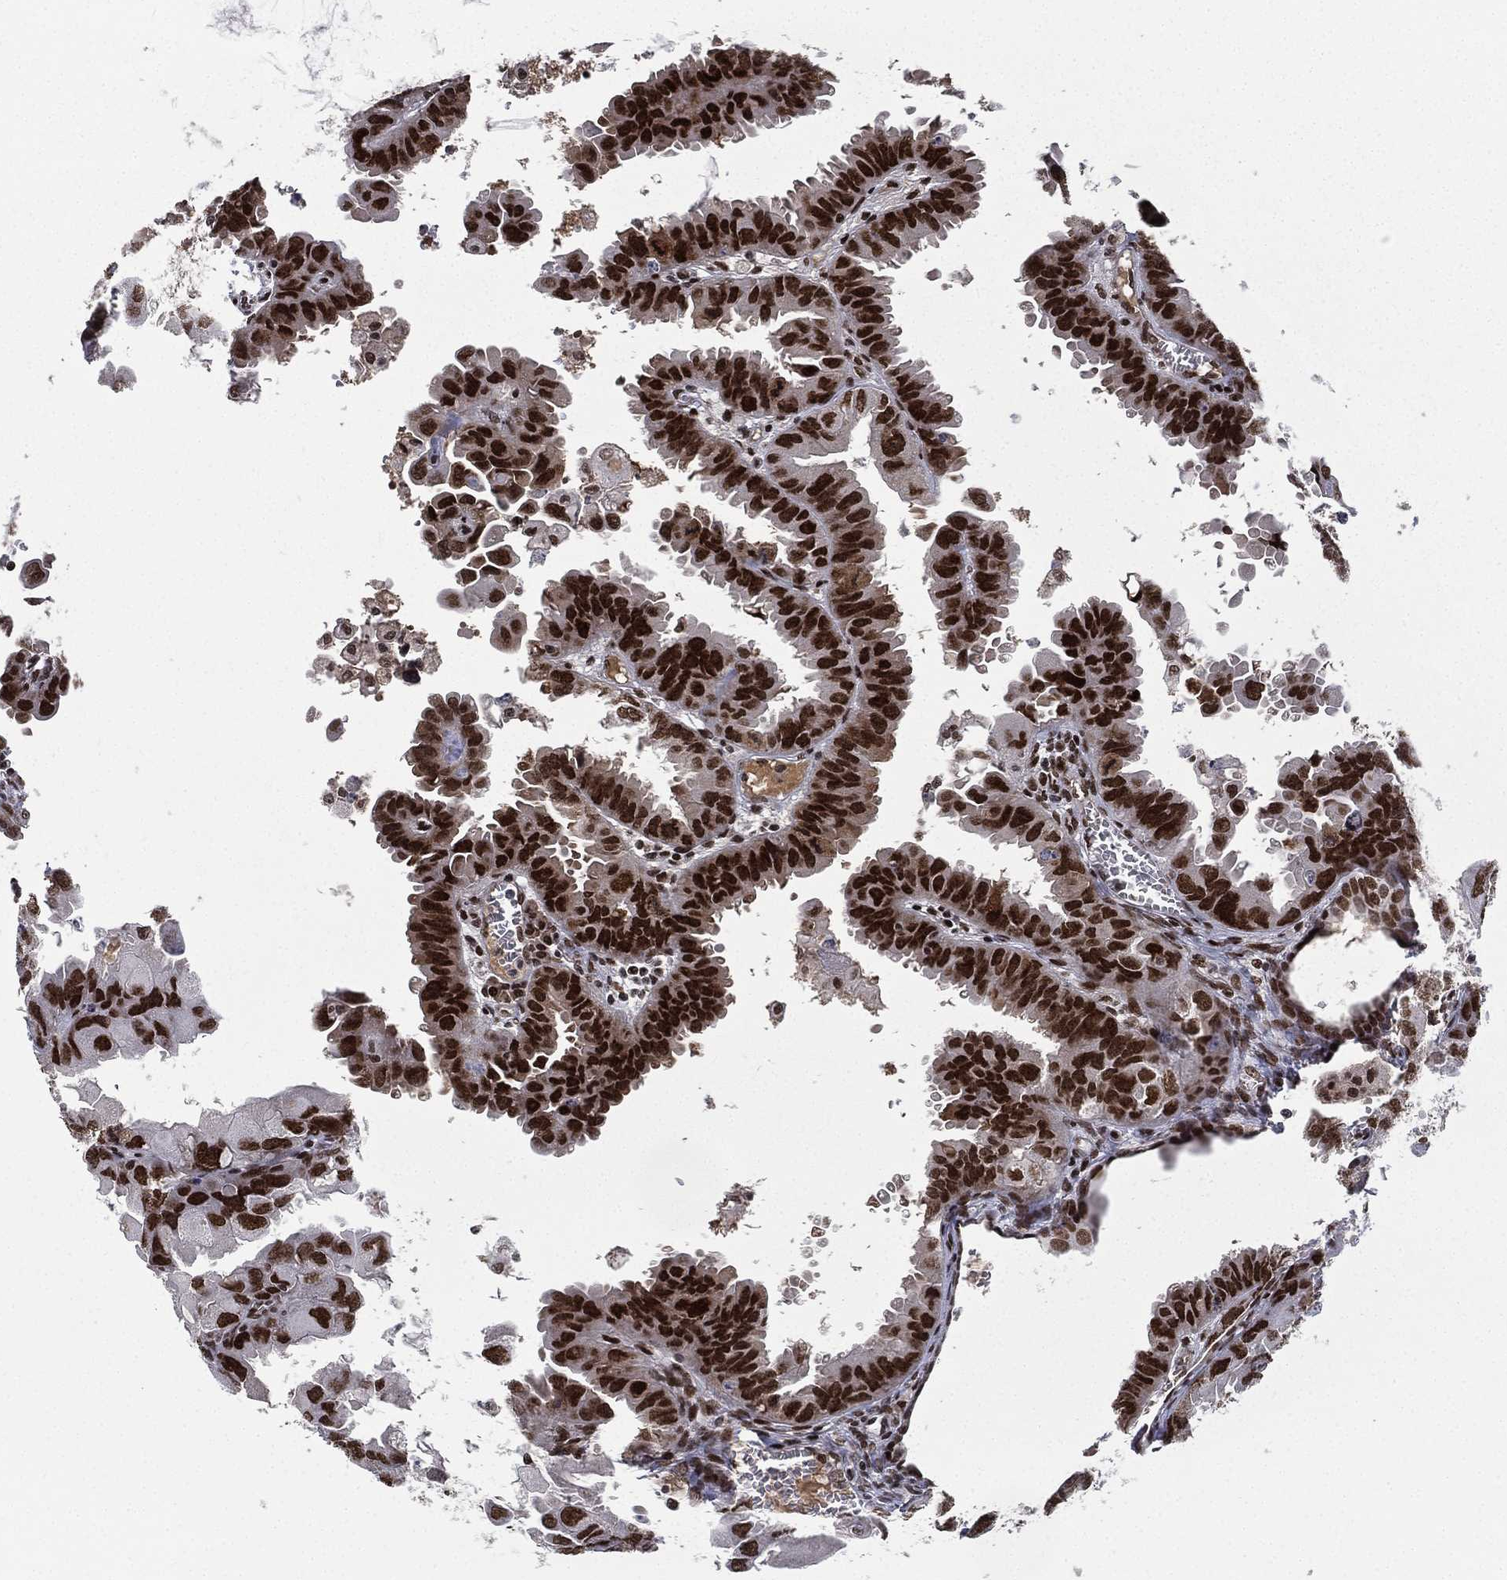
{"staining": {"intensity": "strong", "quantity": ">75%", "location": "nuclear"}, "tissue": "ovarian cancer", "cell_type": "Tumor cells", "image_type": "cancer", "snomed": [{"axis": "morphology", "description": "Carcinoma, endometroid"}, {"axis": "topography", "description": "Ovary"}], "caption": "Strong nuclear protein expression is seen in about >75% of tumor cells in ovarian cancer. (Brightfield microscopy of DAB IHC at high magnification).", "gene": "RTF1", "patient": {"sex": "female", "age": 85}}